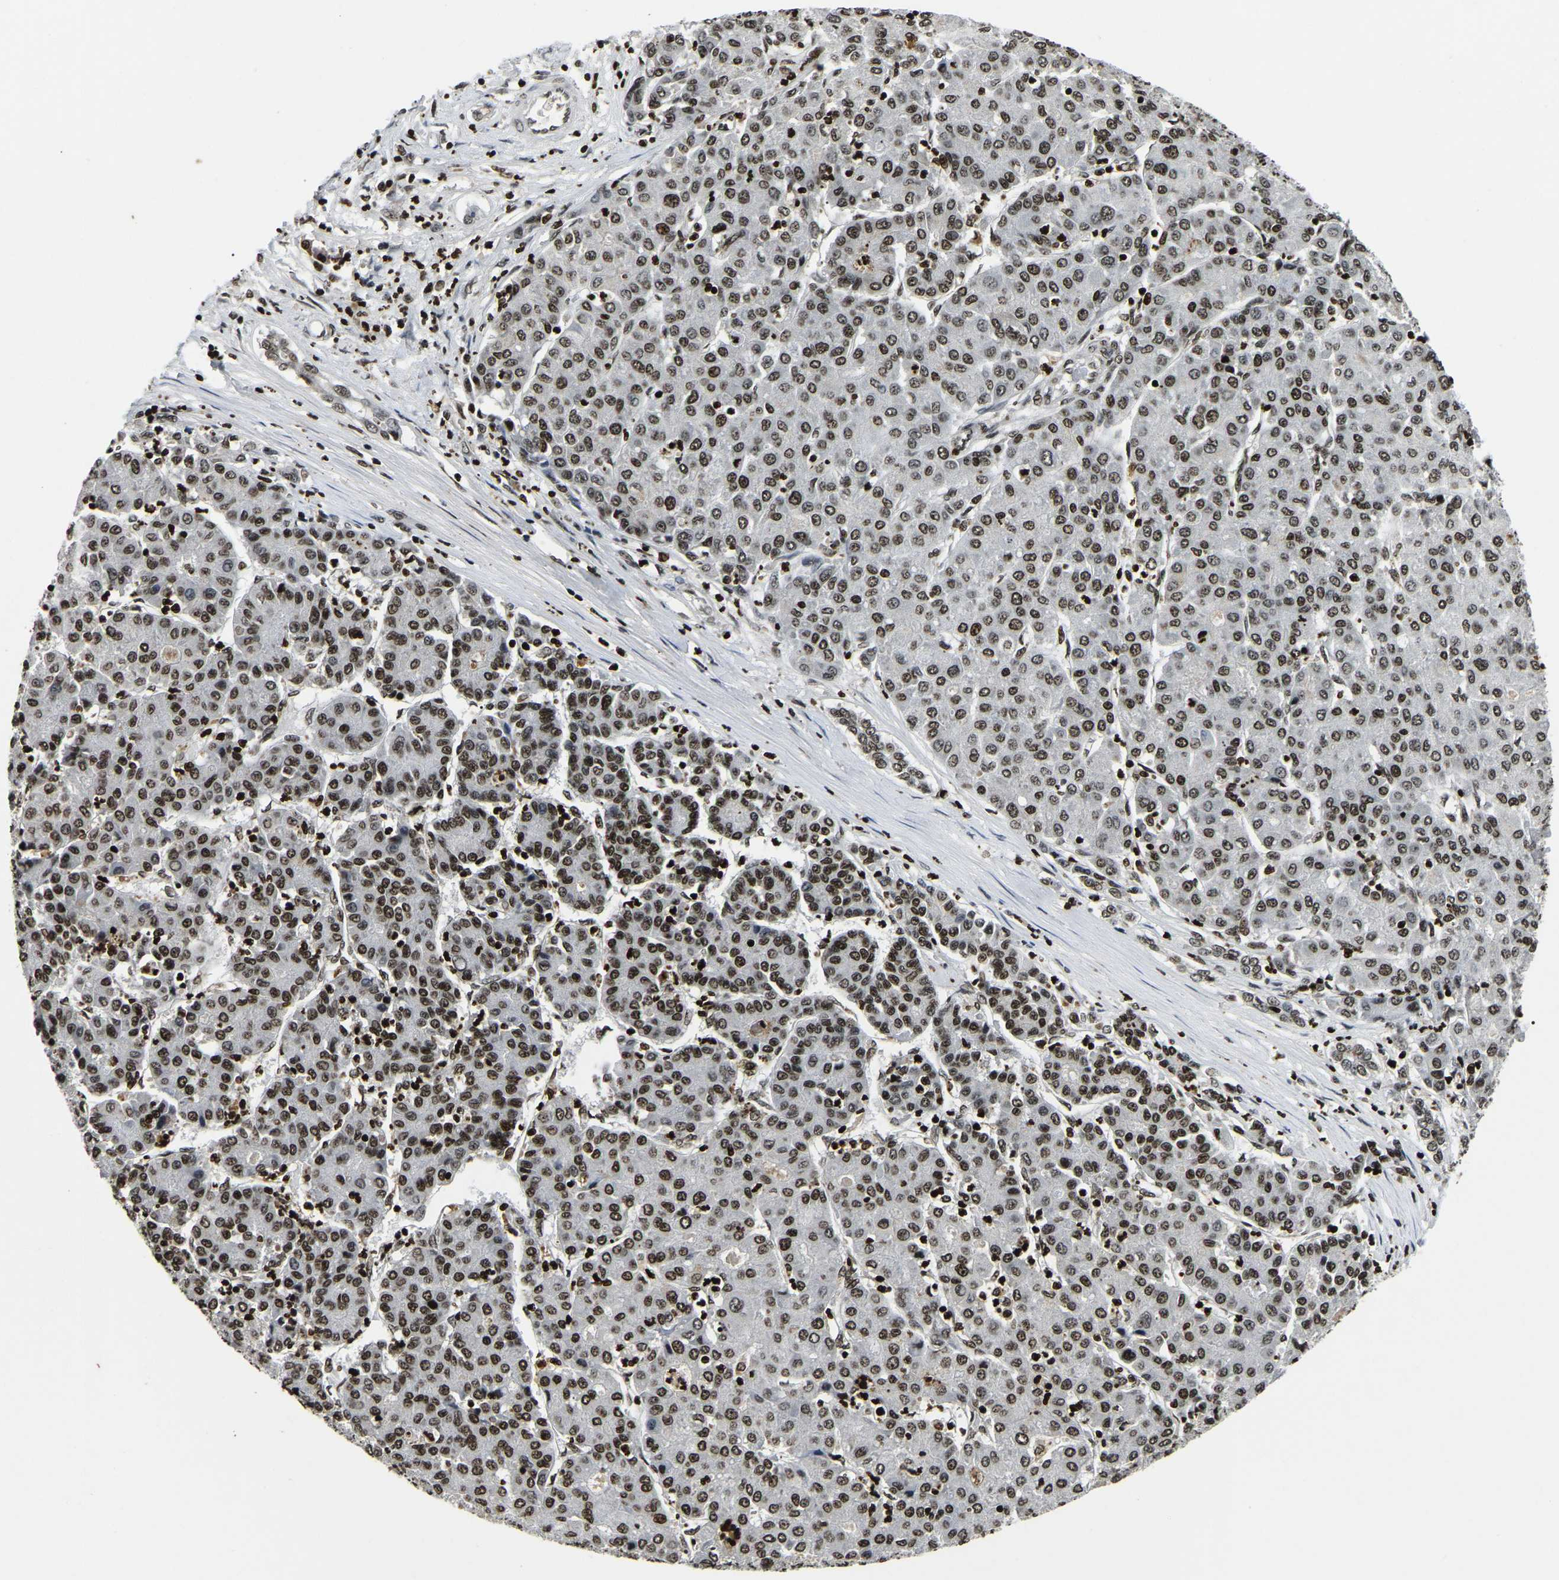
{"staining": {"intensity": "moderate", "quantity": ">75%", "location": "nuclear"}, "tissue": "liver cancer", "cell_type": "Tumor cells", "image_type": "cancer", "snomed": [{"axis": "morphology", "description": "Carcinoma, Hepatocellular, NOS"}, {"axis": "topography", "description": "Liver"}], "caption": "A photomicrograph of hepatocellular carcinoma (liver) stained for a protein demonstrates moderate nuclear brown staining in tumor cells. Immunohistochemistry (ihc) stains the protein in brown and the nuclei are stained blue.", "gene": "LRRC61", "patient": {"sex": "male", "age": 65}}